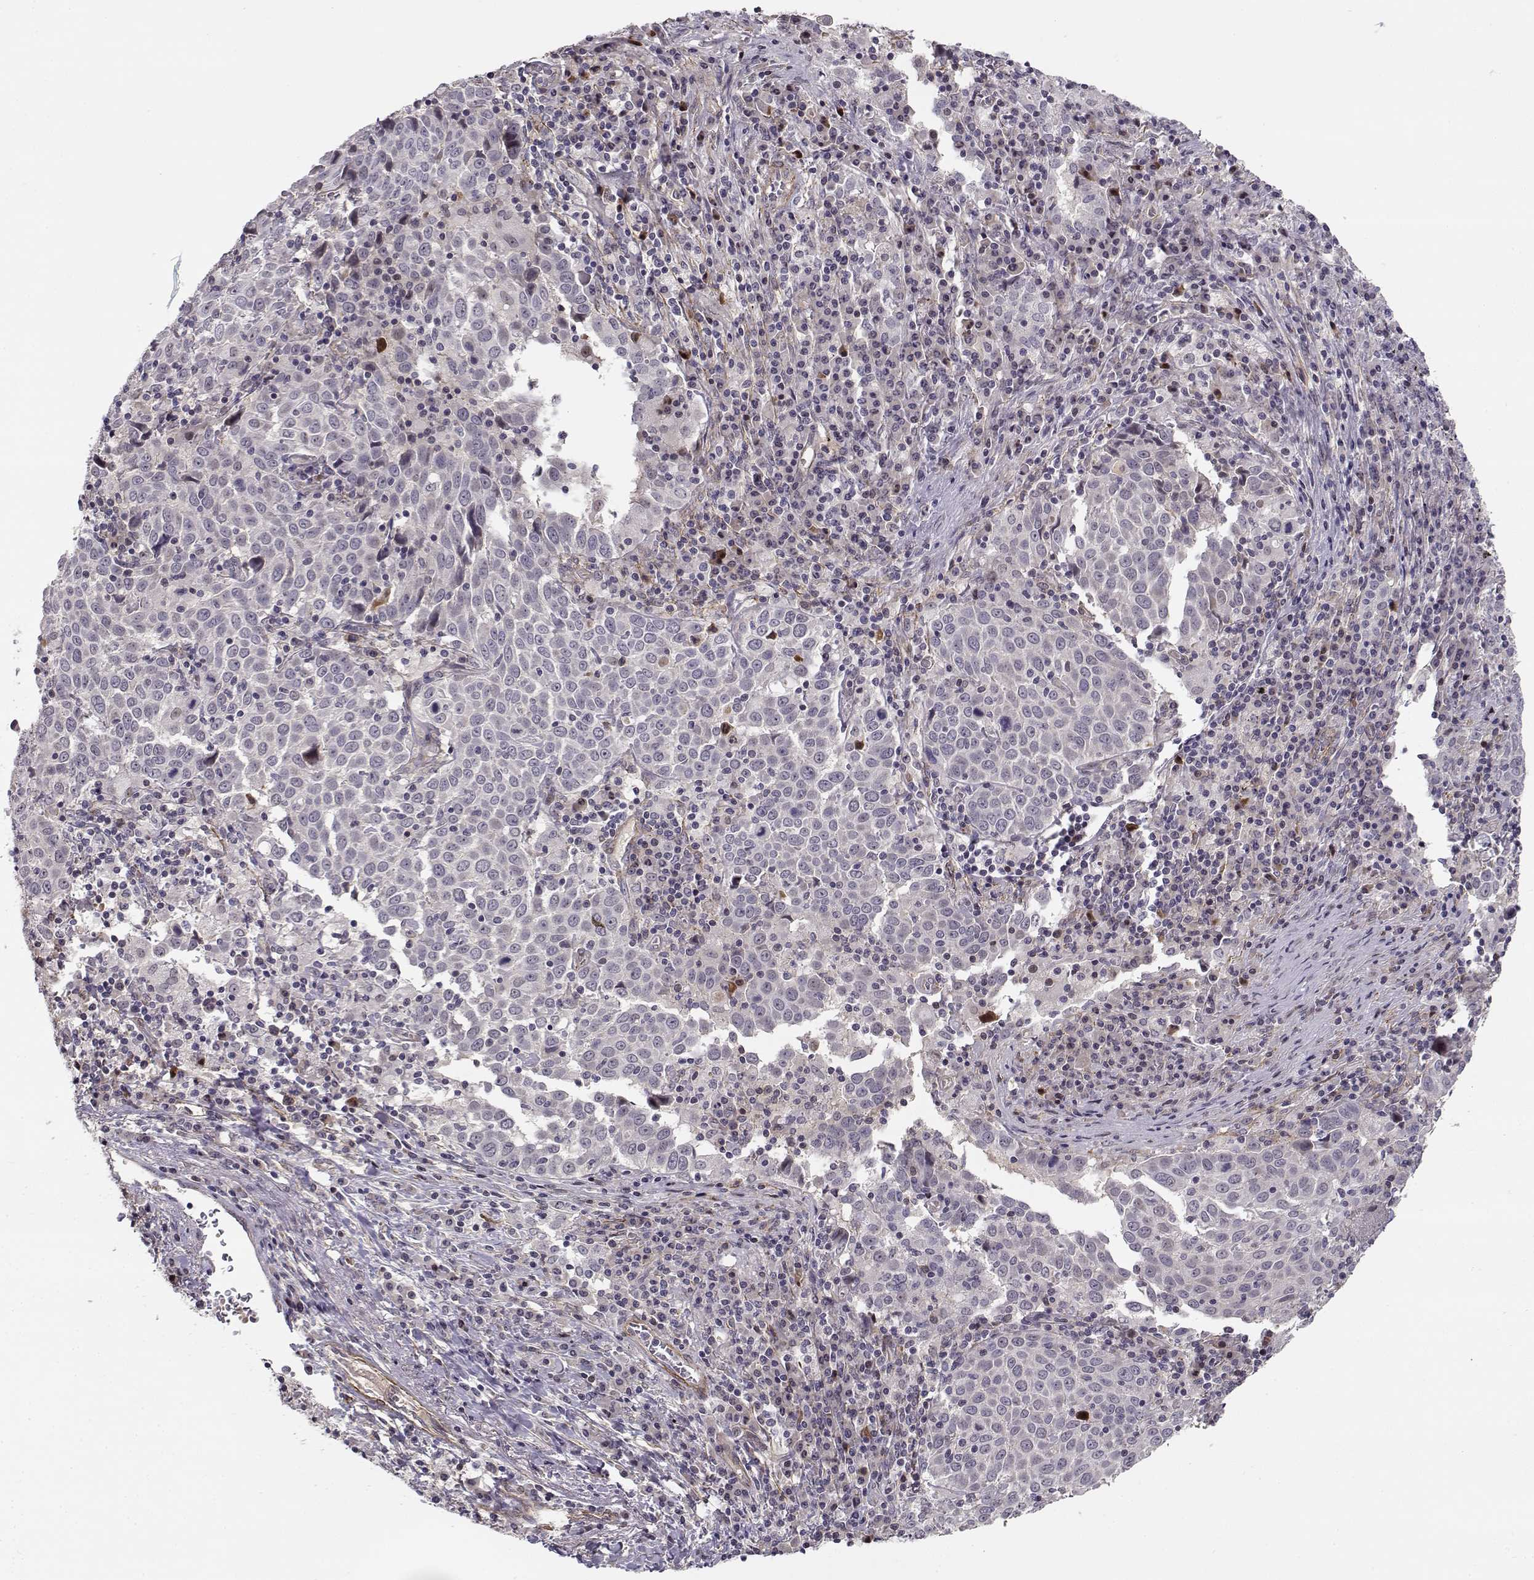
{"staining": {"intensity": "negative", "quantity": "none", "location": "none"}, "tissue": "lung cancer", "cell_type": "Tumor cells", "image_type": "cancer", "snomed": [{"axis": "morphology", "description": "Squamous cell carcinoma, NOS"}, {"axis": "topography", "description": "Lung"}], "caption": "There is no significant positivity in tumor cells of lung squamous cell carcinoma.", "gene": "RGS9BP", "patient": {"sex": "male", "age": 57}}